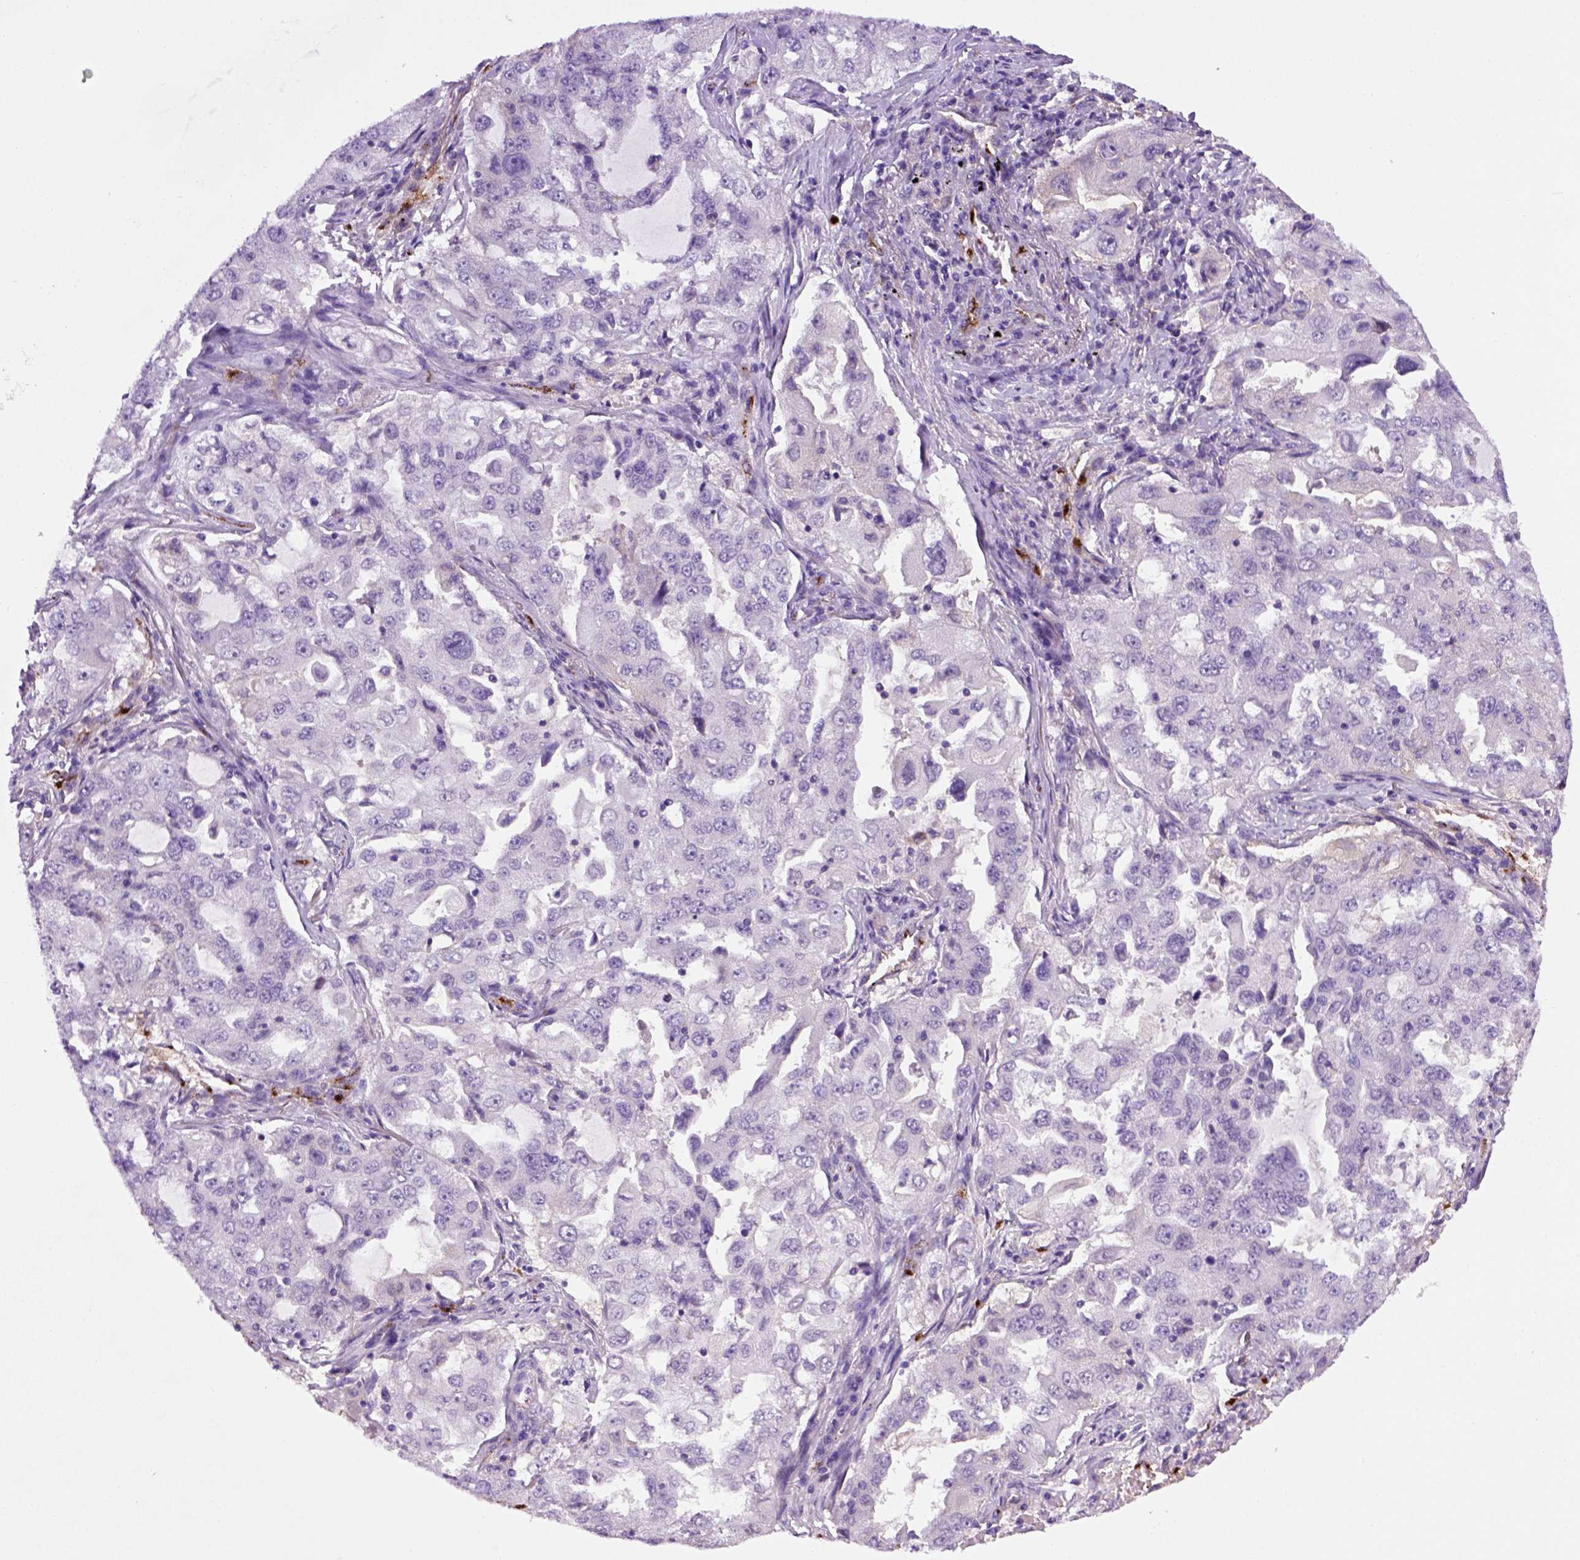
{"staining": {"intensity": "negative", "quantity": "none", "location": "none"}, "tissue": "lung cancer", "cell_type": "Tumor cells", "image_type": "cancer", "snomed": [{"axis": "morphology", "description": "Adenocarcinoma, NOS"}, {"axis": "topography", "description": "Lung"}], "caption": "A high-resolution photomicrograph shows immunohistochemistry (IHC) staining of lung cancer, which exhibits no significant positivity in tumor cells.", "gene": "VWF", "patient": {"sex": "female", "age": 61}}